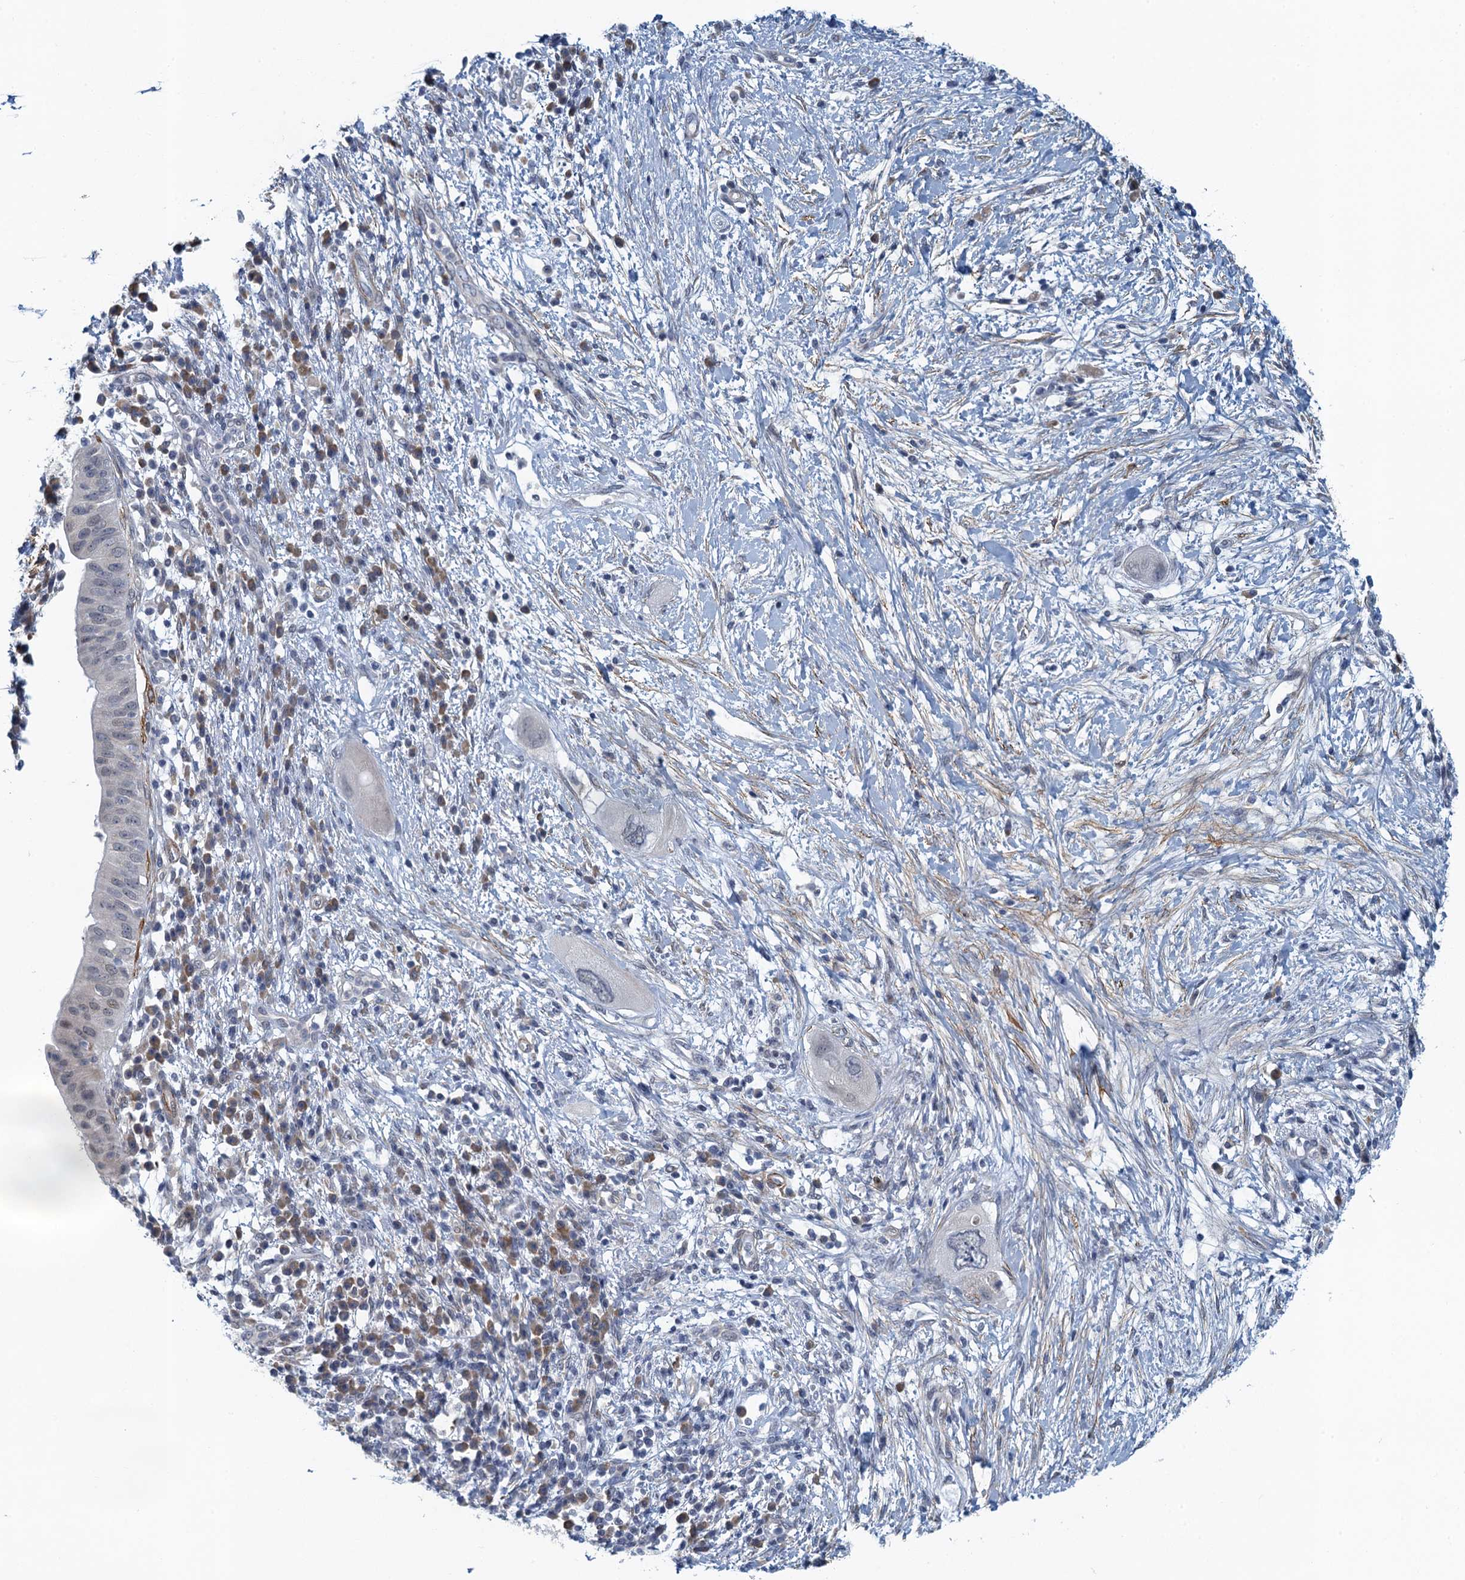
{"staining": {"intensity": "negative", "quantity": "none", "location": "none"}, "tissue": "pancreatic cancer", "cell_type": "Tumor cells", "image_type": "cancer", "snomed": [{"axis": "morphology", "description": "Adenocarcinoma, NOS"}, {"axis": "topography", "description": "Pancreas"}], "caption": "Immunohistochemistry of human adenocarcinoma (pancreatic) displays no positivity in tumor cells.", "gene": "ALG2", "patient": {"sex": "male", "age": 68}}